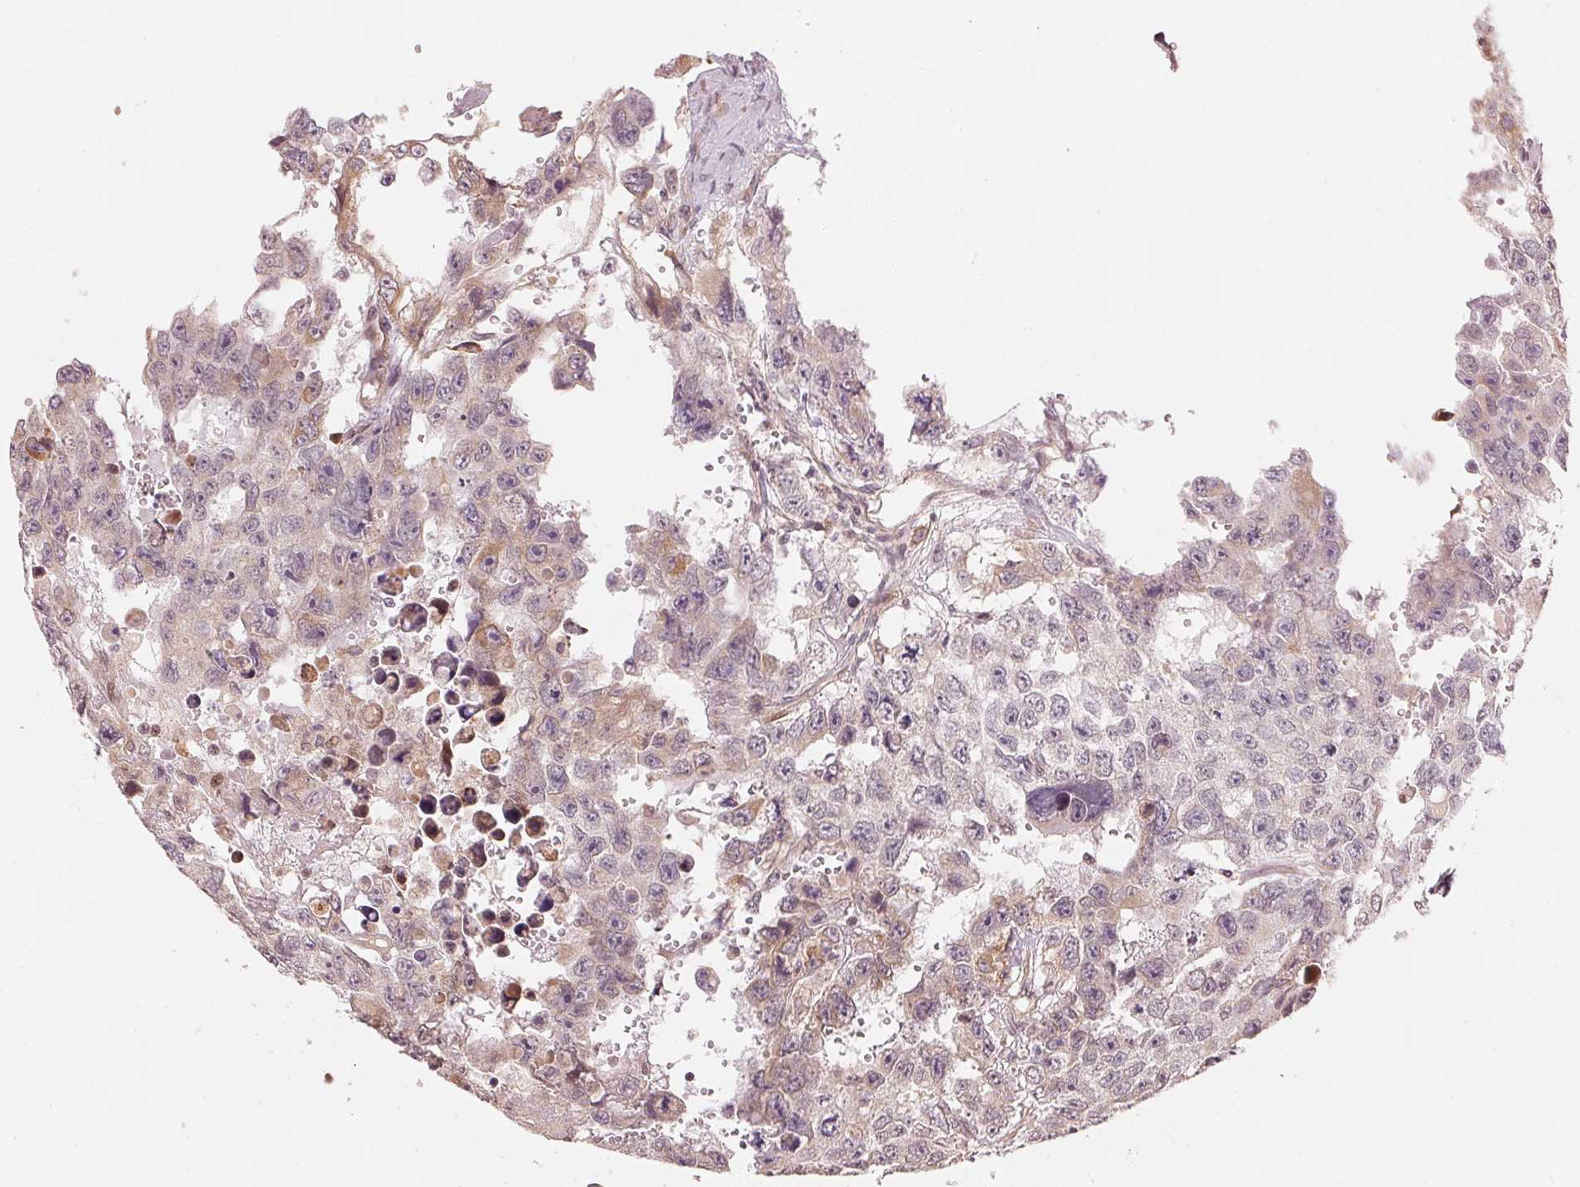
{"staining": {"intensity": "weak", "quantity": "<25%", "location": "cytoplasmic/membranous"}, "tissue": "testis cancer", "cell_type": "Tumor cells", "image_type": "cancer", "snomed": [{"axis": "morphology", "description": "Seminoma, NOS"}, {"axis": "topography", "description": "Testis"}], "caption": "Tumor cells are negative for brown protein staining in testis seminoma. (Stains: DAB (3,3'-diaminobenzidine) immunohistochemistry with hematoxylin counter stain, Microscopy: brightfield microscopy at high magnification).", "gene": "PRKN", "patient": {"sex": "male", "age": 26}}